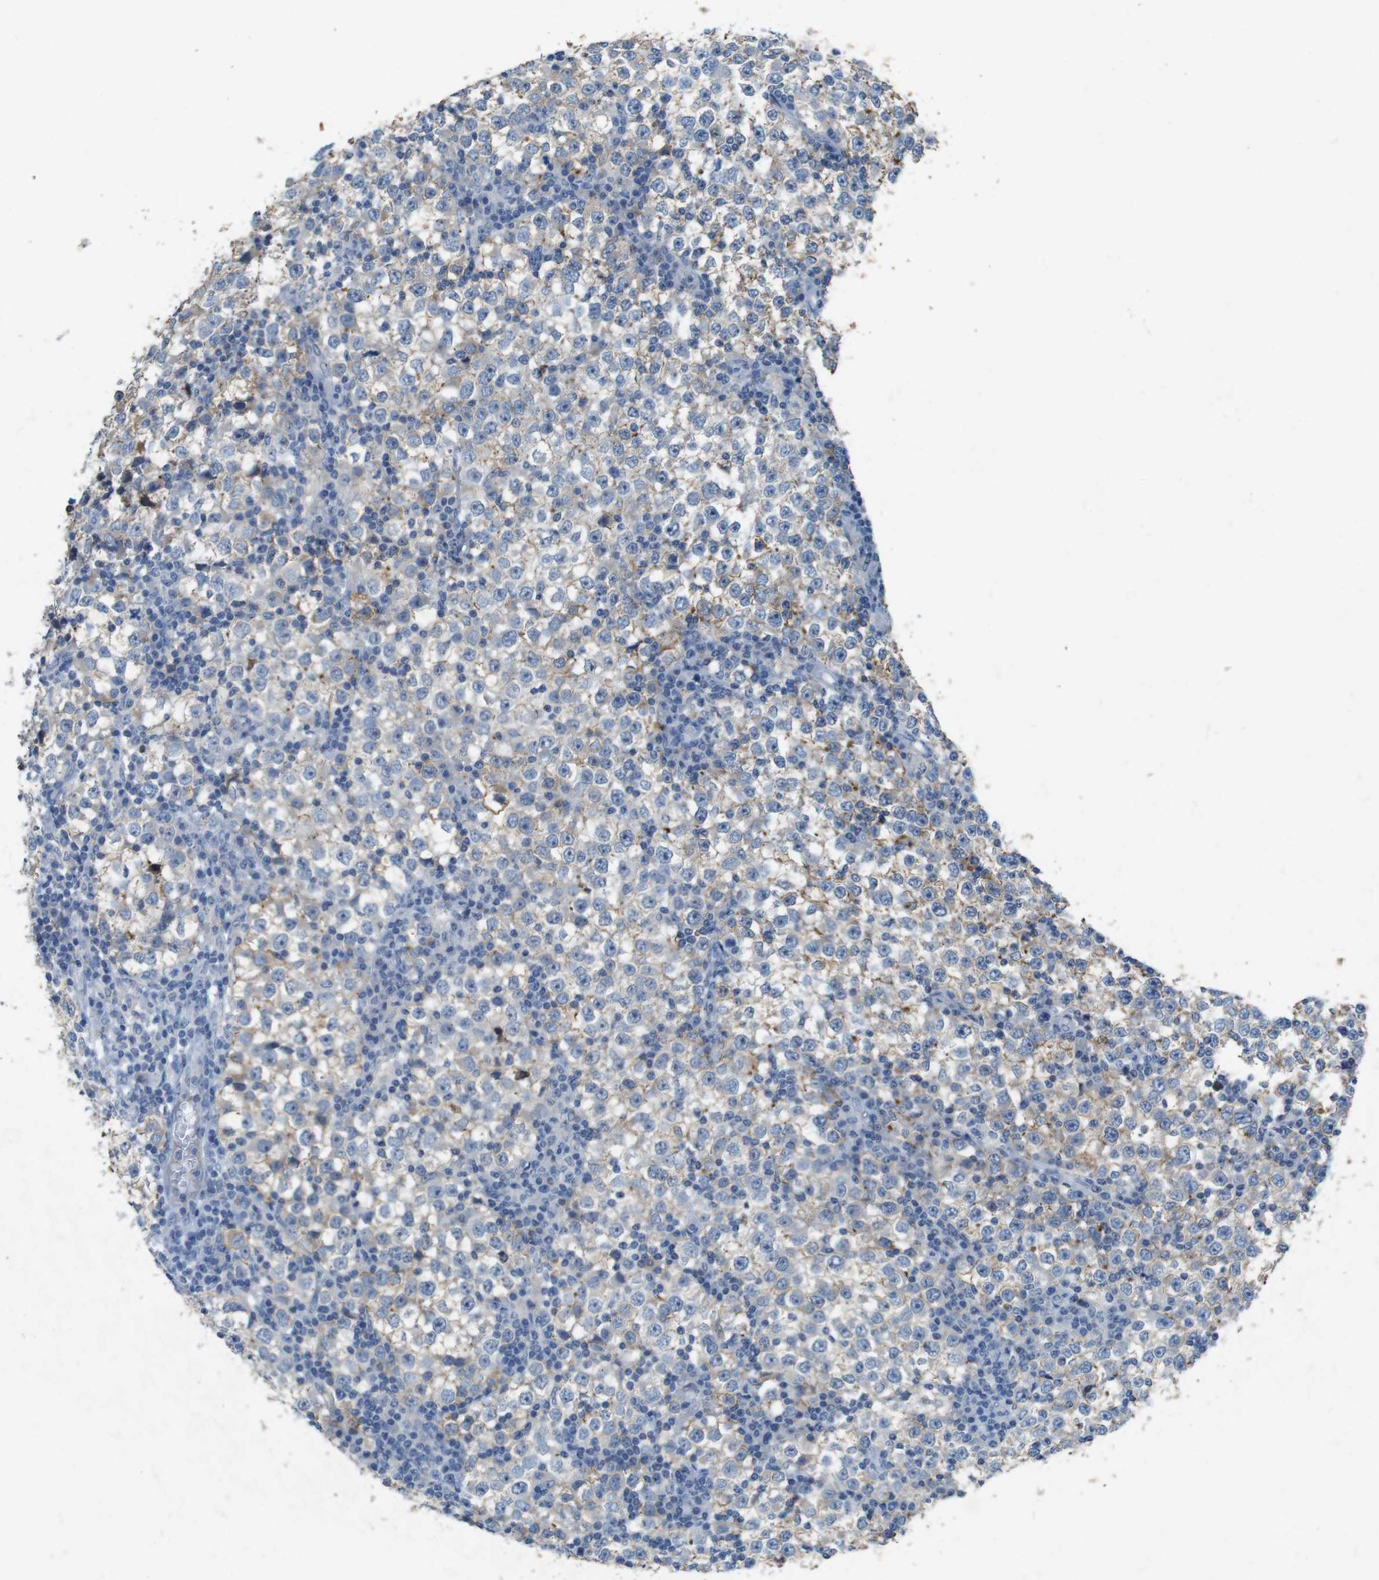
{"staining": {"intensity": "weak", "quantity": "<25%", "location": "cytoplasmic/membranous"}, "tissue": "testis cancer", "cell_type": "Tumor cells", "image_type": "cancer", "snomed": [{"axis": "morphology", "description": "Seminoma, NOS"}, {"axis": "topography", "description": "Testis"}], "caption": "This is an immunohistochemistry (IHC) image of testis seminoma. There is no staining in tumor cells.", "gene": "TJP3", "patient": {"sex": "male", "age": 65}}